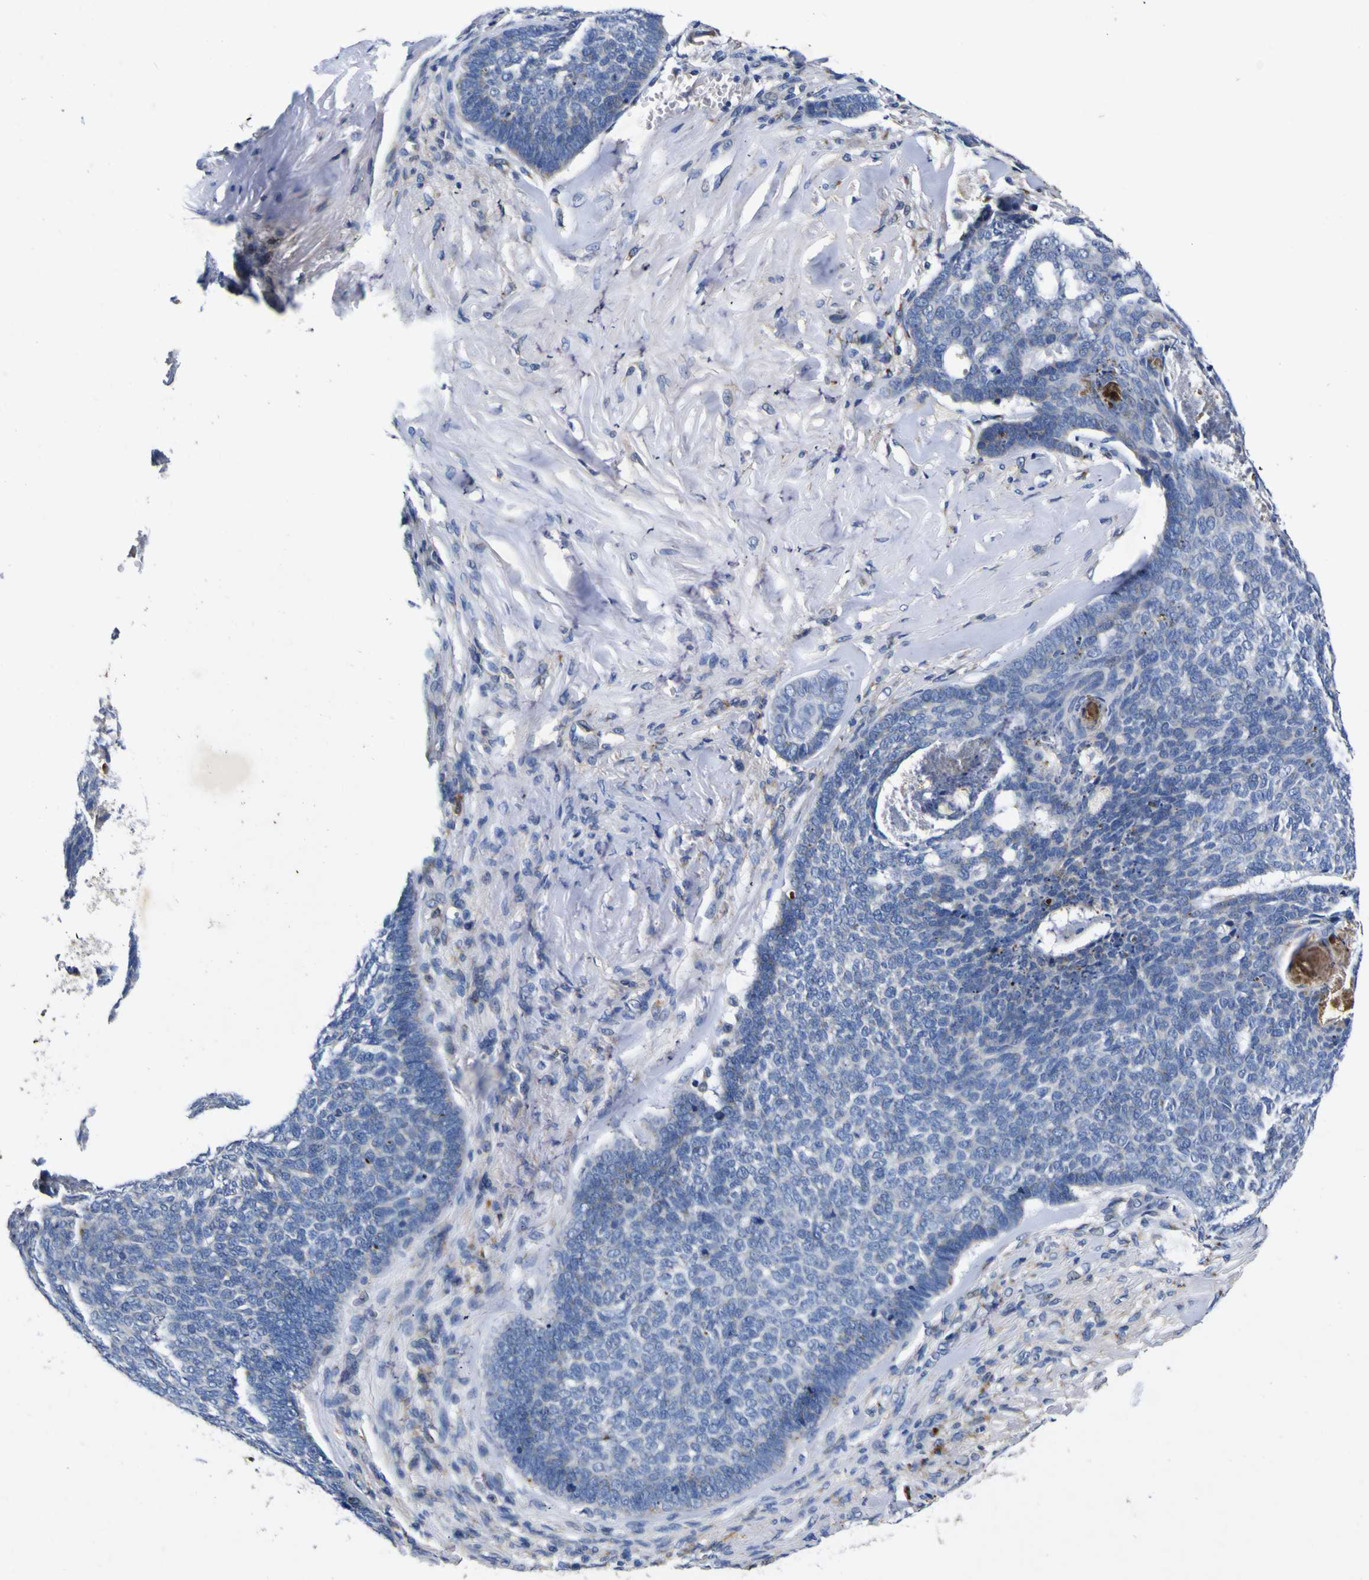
{"staining": {"intensity": "negative", "quantity": "none", "location": "none"}, "tissue": "skin cancer", "cell_type": "Tumor cells", "image_type": "cancer", "snomed": [{"axis": "morphology", "description": "Basal cell carcinoma"}, {"axis": "topography", "description": "Skin"}], "caption": "A high-resolution histopathology image shows immunohistochemistry (IHC) staining of skin basal cell carcinoma, which exhibits no significant expression in tumor cells.", "gene": "COA1", "patient": {"sex": "male", "age": 84}}